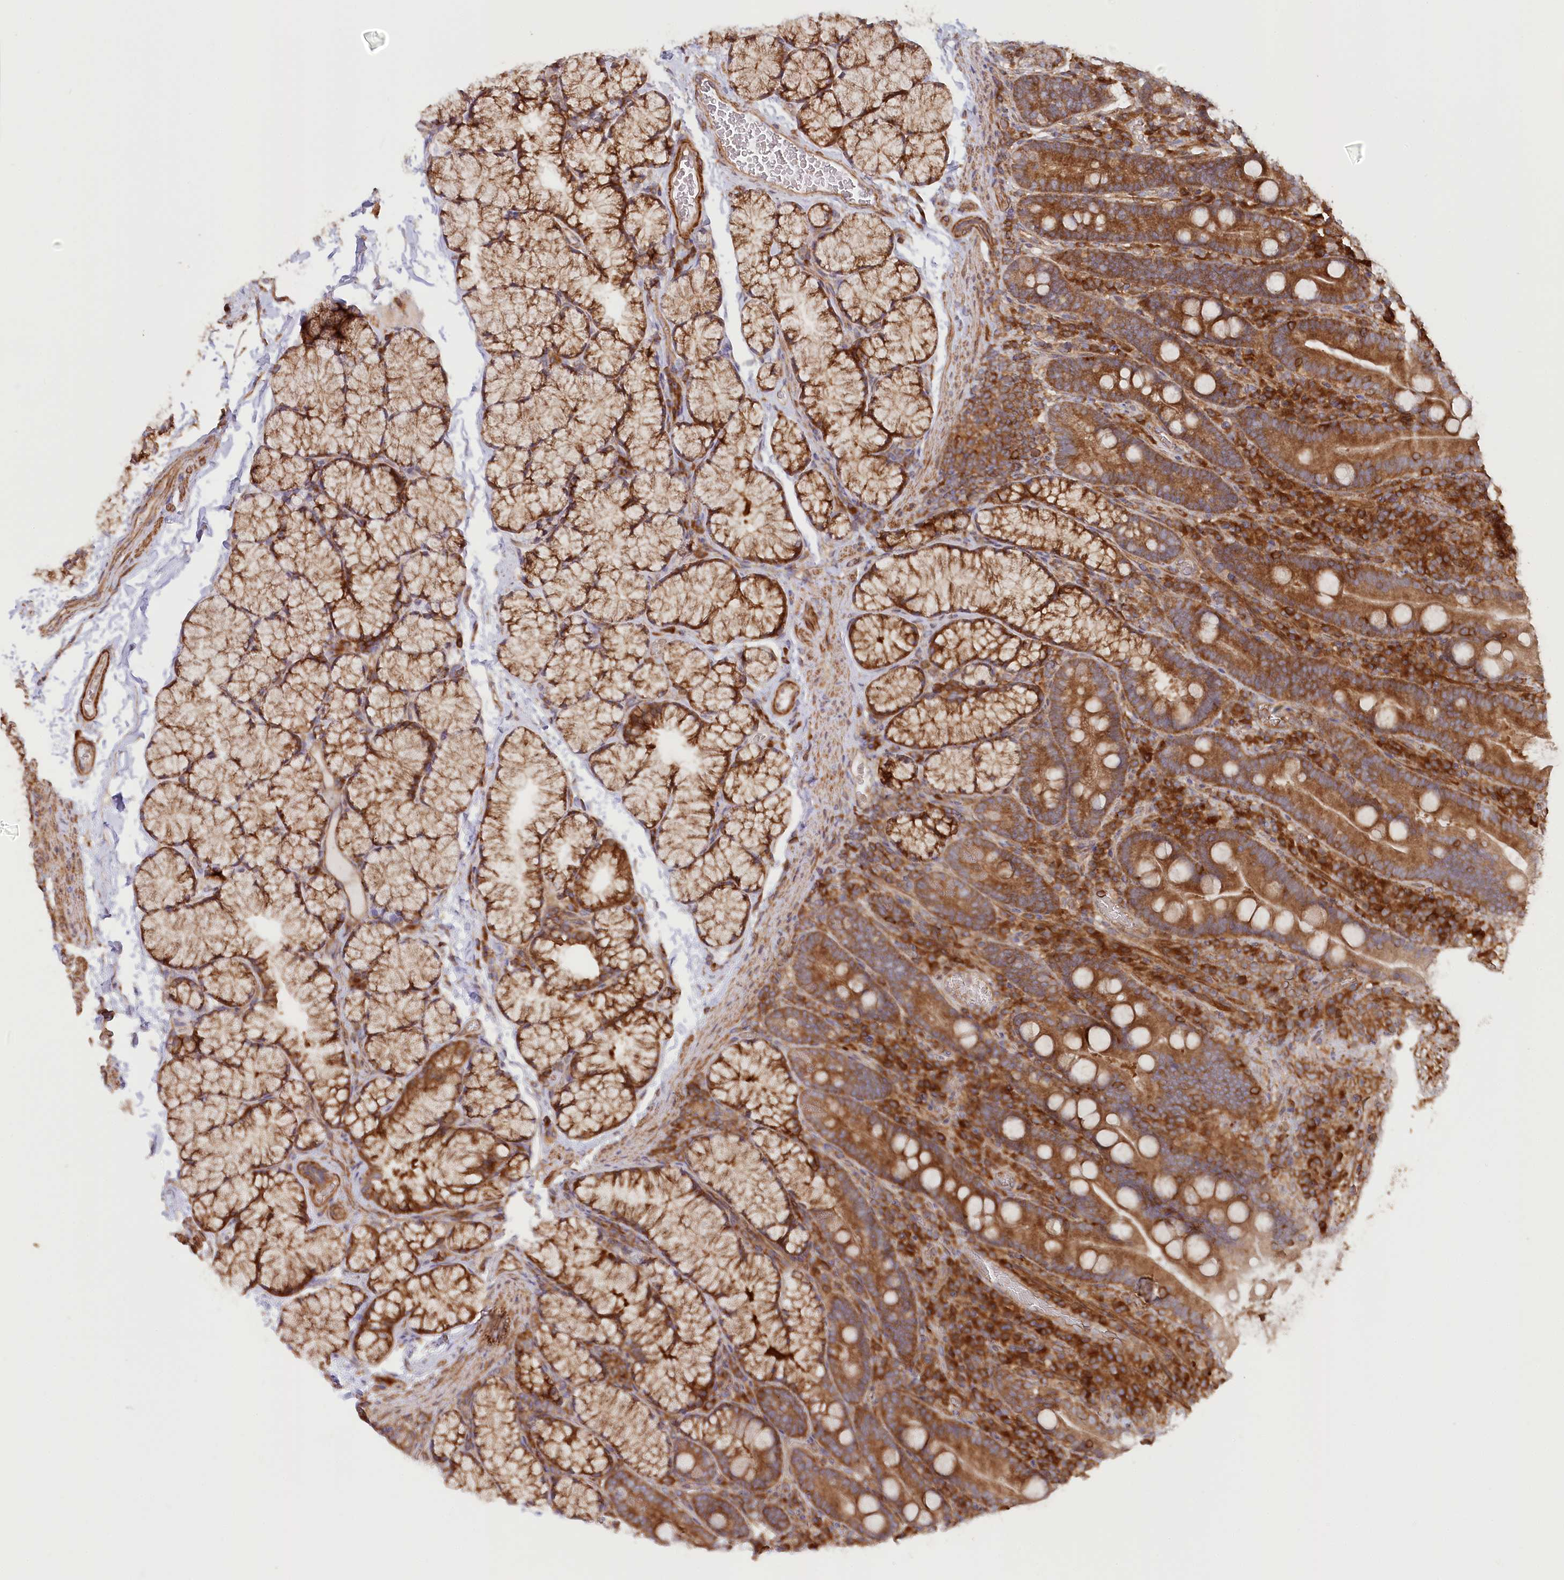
{"staining": {"intensity": "strong", "quantity": "25%-75%", "location": "cytoplasmic/membranous"}, "tissue": "duodenum", "cell_type": "Glandular cells", "image_type": "normal", "snomed": [{"axis": "morphology", "description": "Normal tissue, NOS"}, {"axis": "topography", "description": "Duodenum"}], "caption": "A photomicrograph showing strong cytoplasmic/membranous staining in approximately 25%-75% of glandular cells in benign duodenum, as visualized by brown immunohistochemical staining.", "gene": "PAIP2", "patient": {"sex": "male", "age": 35}}